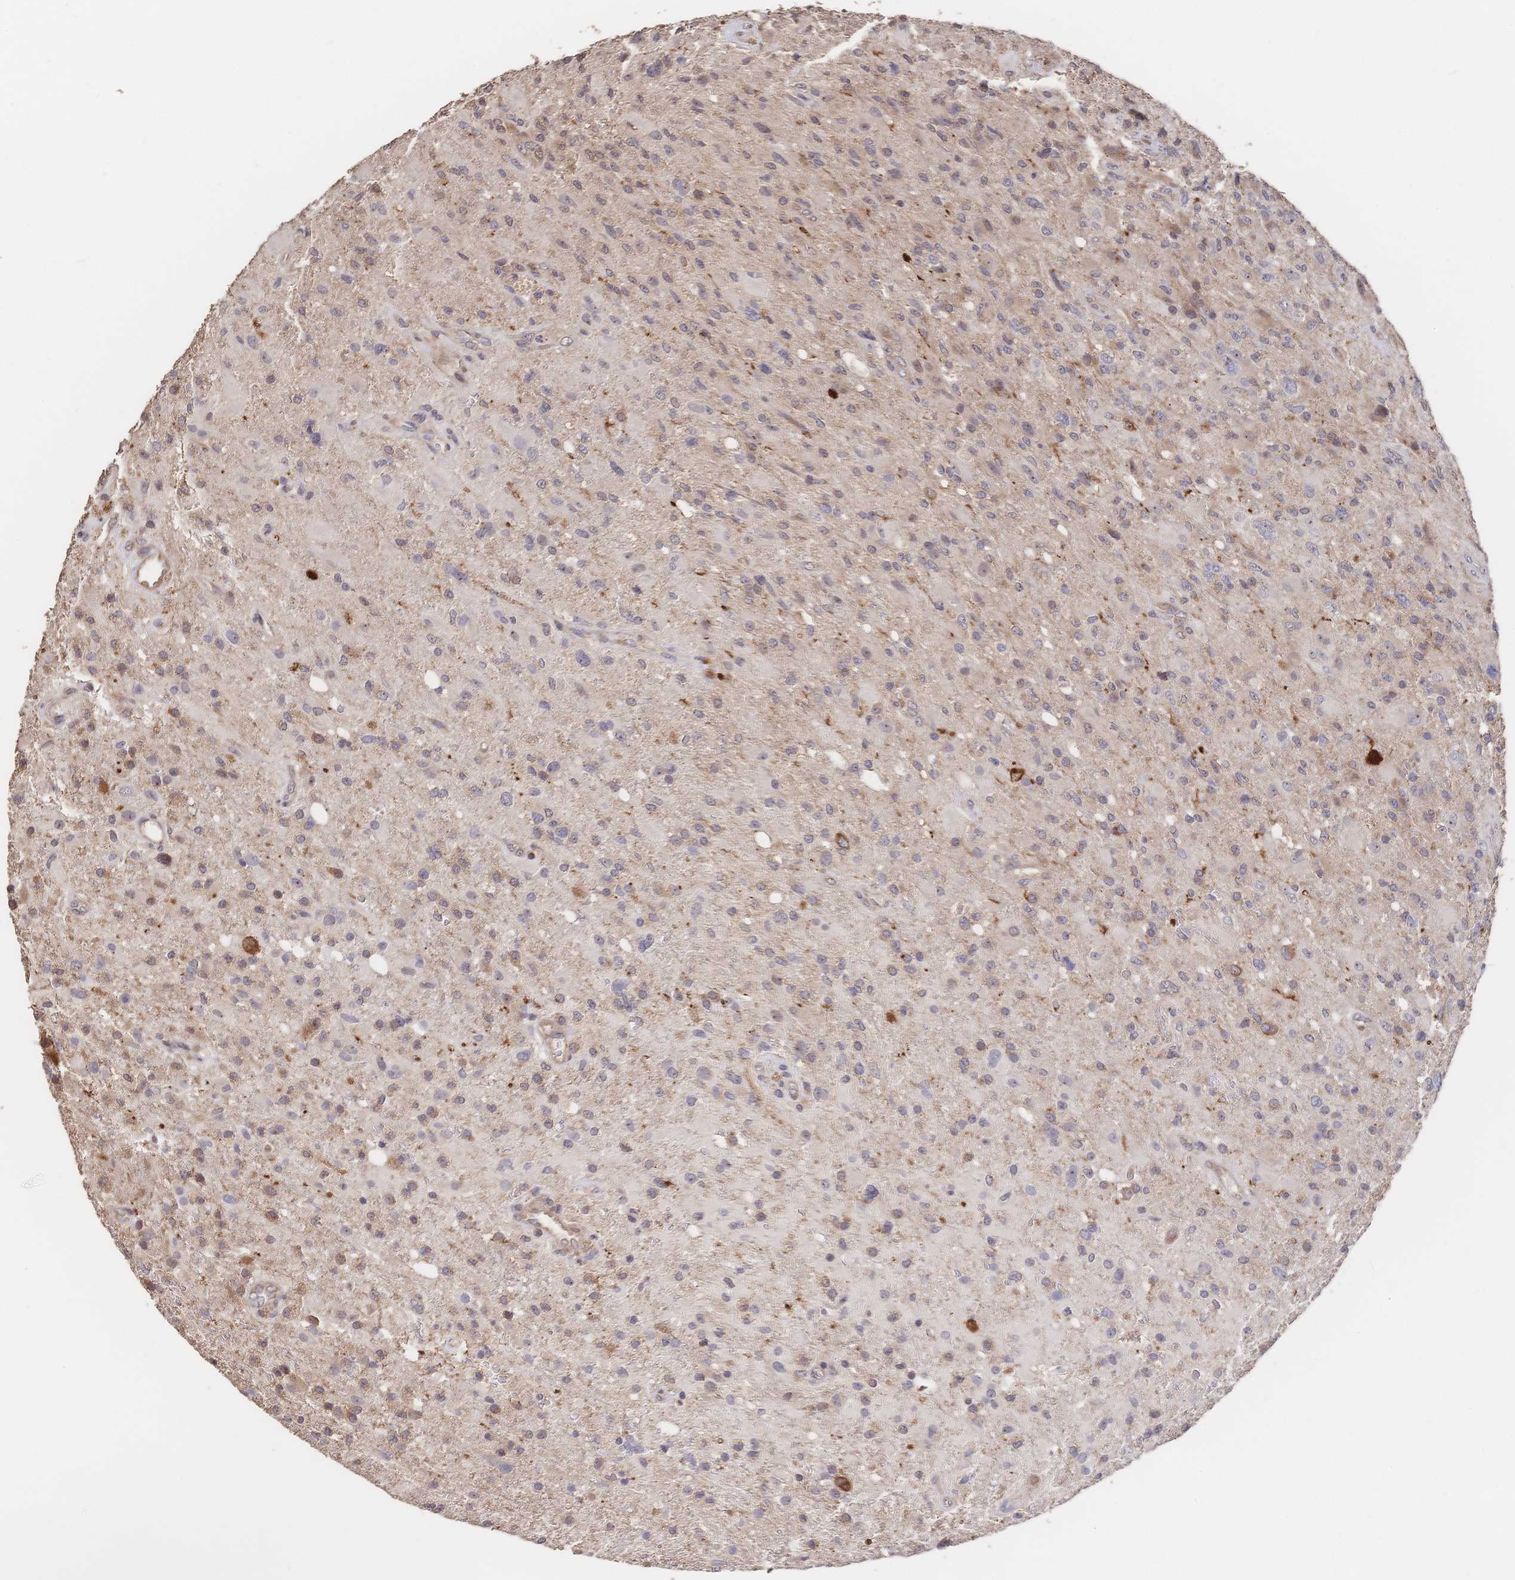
{"staining": {"intensity": "weak", "quantity": "<25%", "location": "cytoplasmic/membranous"}, "tissue": "glioma", "cell_type": "Tumor cells", "image_type": "cancer", "snomed": [{"axis": "morphology", "description": "Glioma, malignant, High grade"}, {"axis": "topography", "description": "Brain"}], "caption": "High power microscopy micrograph of an immunohistochemistry (IHC) micrograph of glioma, revealing no significant positivity in tumor cells.", "gene": "DNAJA4", "patient": {"sex": "male", "age": 53}}